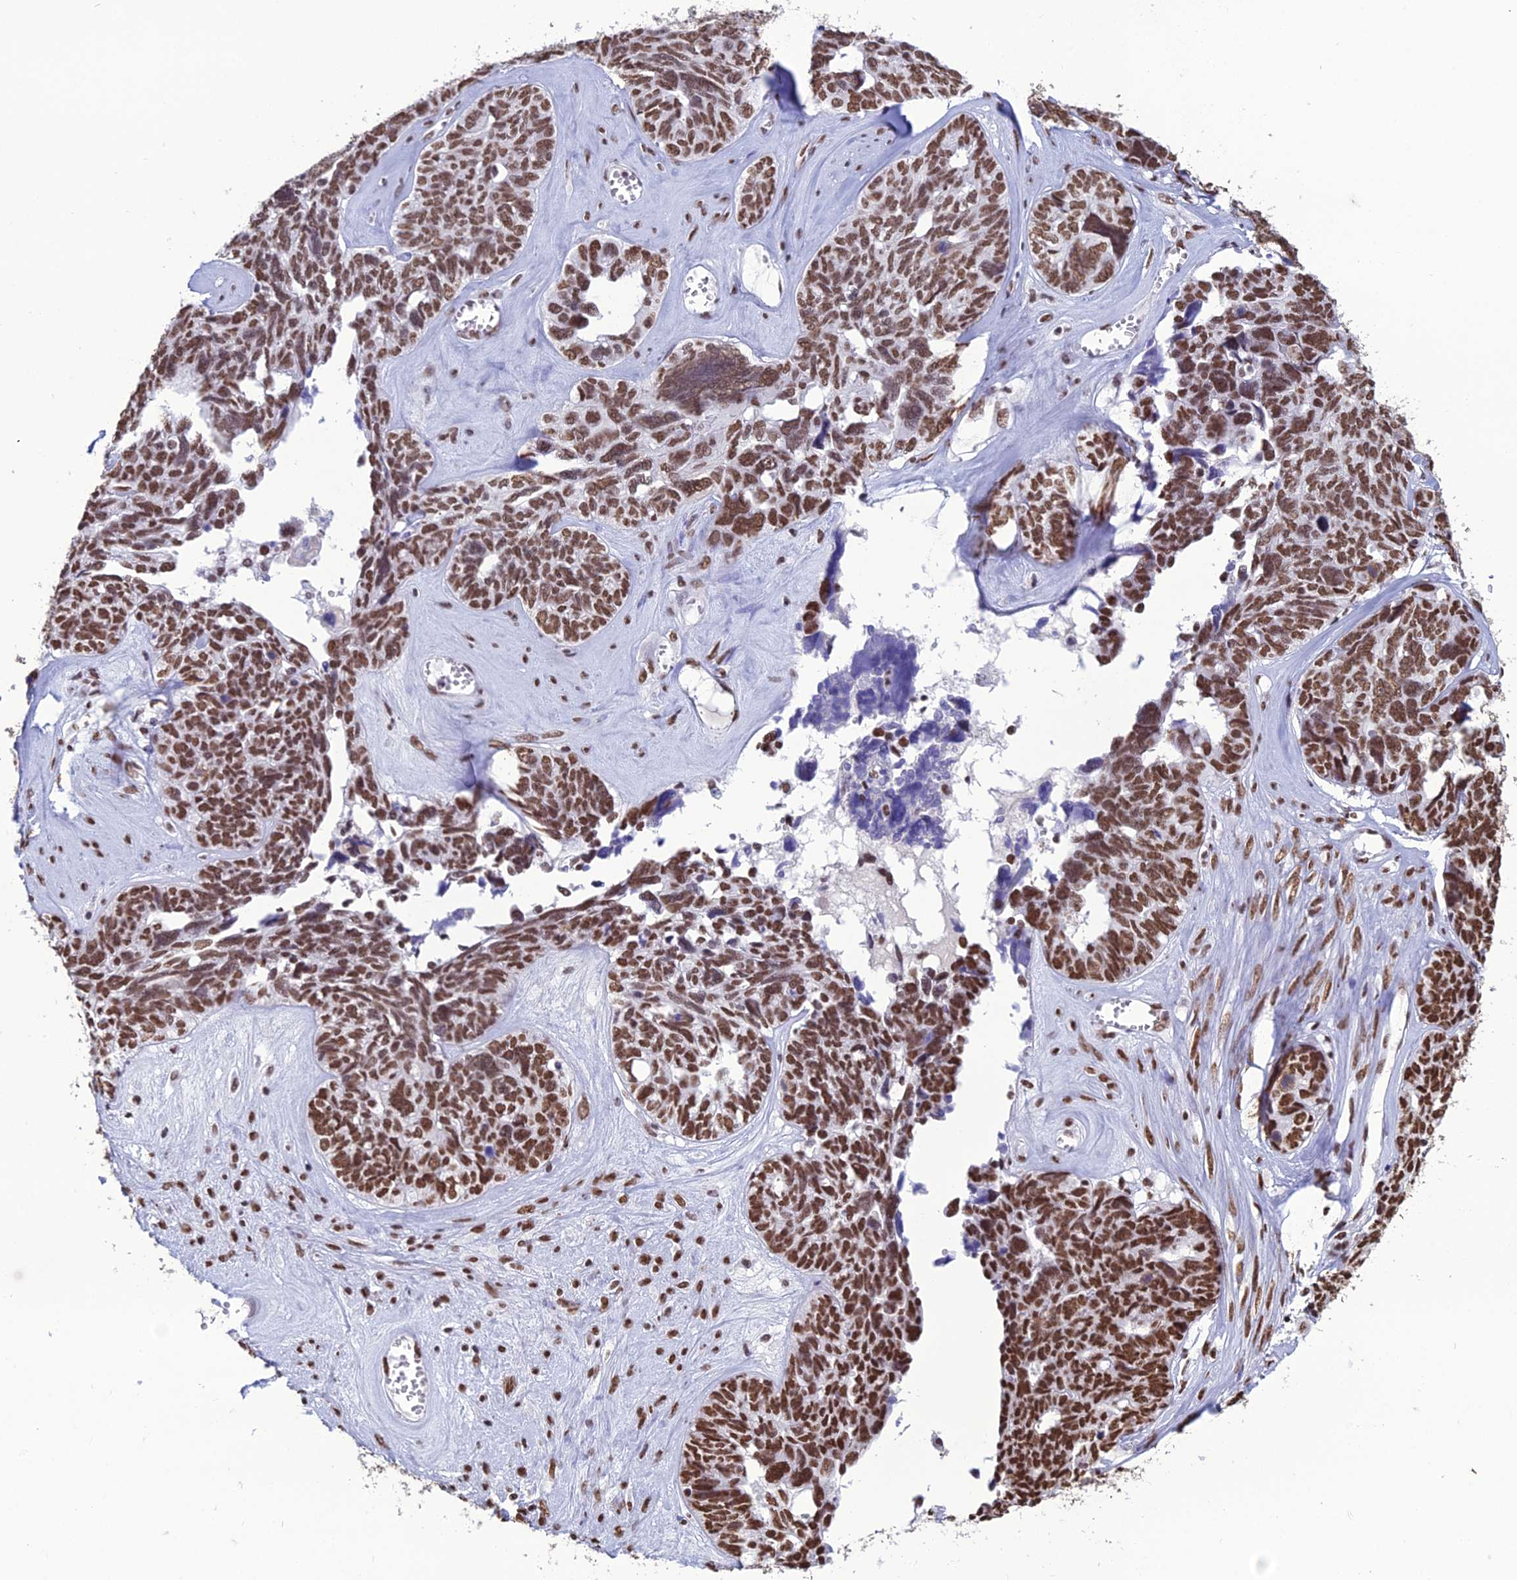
{"staining": {"intensity": "strong", "quantity": ">75%", "location": "nuclear"}, "tissue": "ovarian cancer", "cell_type": "Tumor cells", "image_type": "cancer", "snomed": [{"axis": "morphology", "description": "Cystadenocarcinoma, serous, NOS"}, {"axis": "topography", "description": "Ovary"}], "caption": "Immunohistochemistry micrograph of ovarian serous cystadenocarcinoma stained for a protein (brown), which reveals high levels of strong nuclear expression in about >75% of tumor cells.", "gene": "PRAMEF12", "patient": {"sex": "female", "age": 79}}